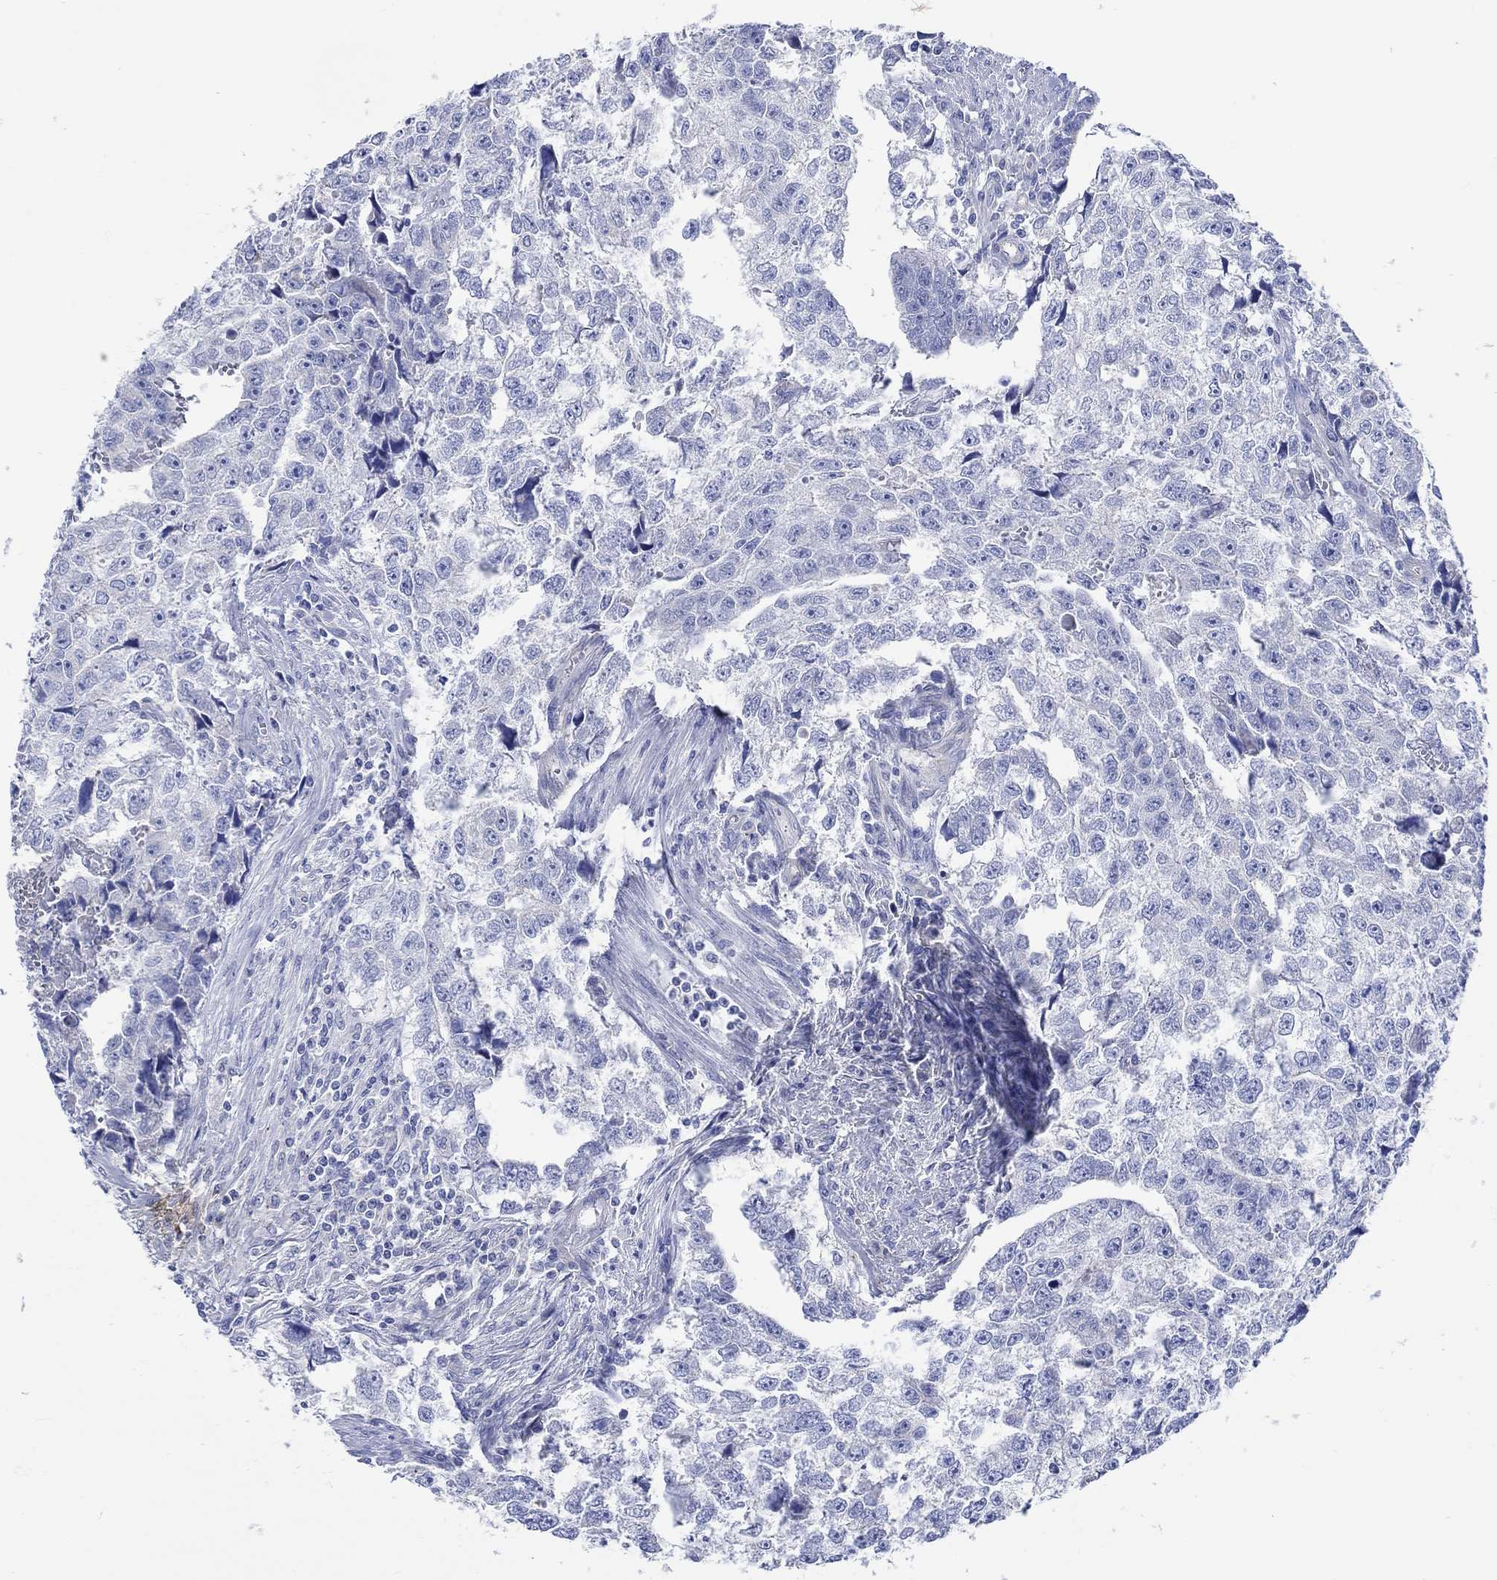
{"staining": {"intensity": "negative", "quantity": "none", "location": "none"}, "tissue": "testis cancer", "cell_type": "Tumor cells", "image_type": "cancer", "snomed": [{"axis": "morphology", "description": "Carcinoma, Embryonal, NOS"}, {"axis": "morphology", "description": "Teratoma, malignant, NOS"}, {"axis": "topography", "description": "Testis"}], "caption": "Testis embryonal carcinoma was stained to show a protein in brown. There is no significant expression in tumor cells.", "gene": "CPLX2", "patient": {"sex": "male", "age": 44}}